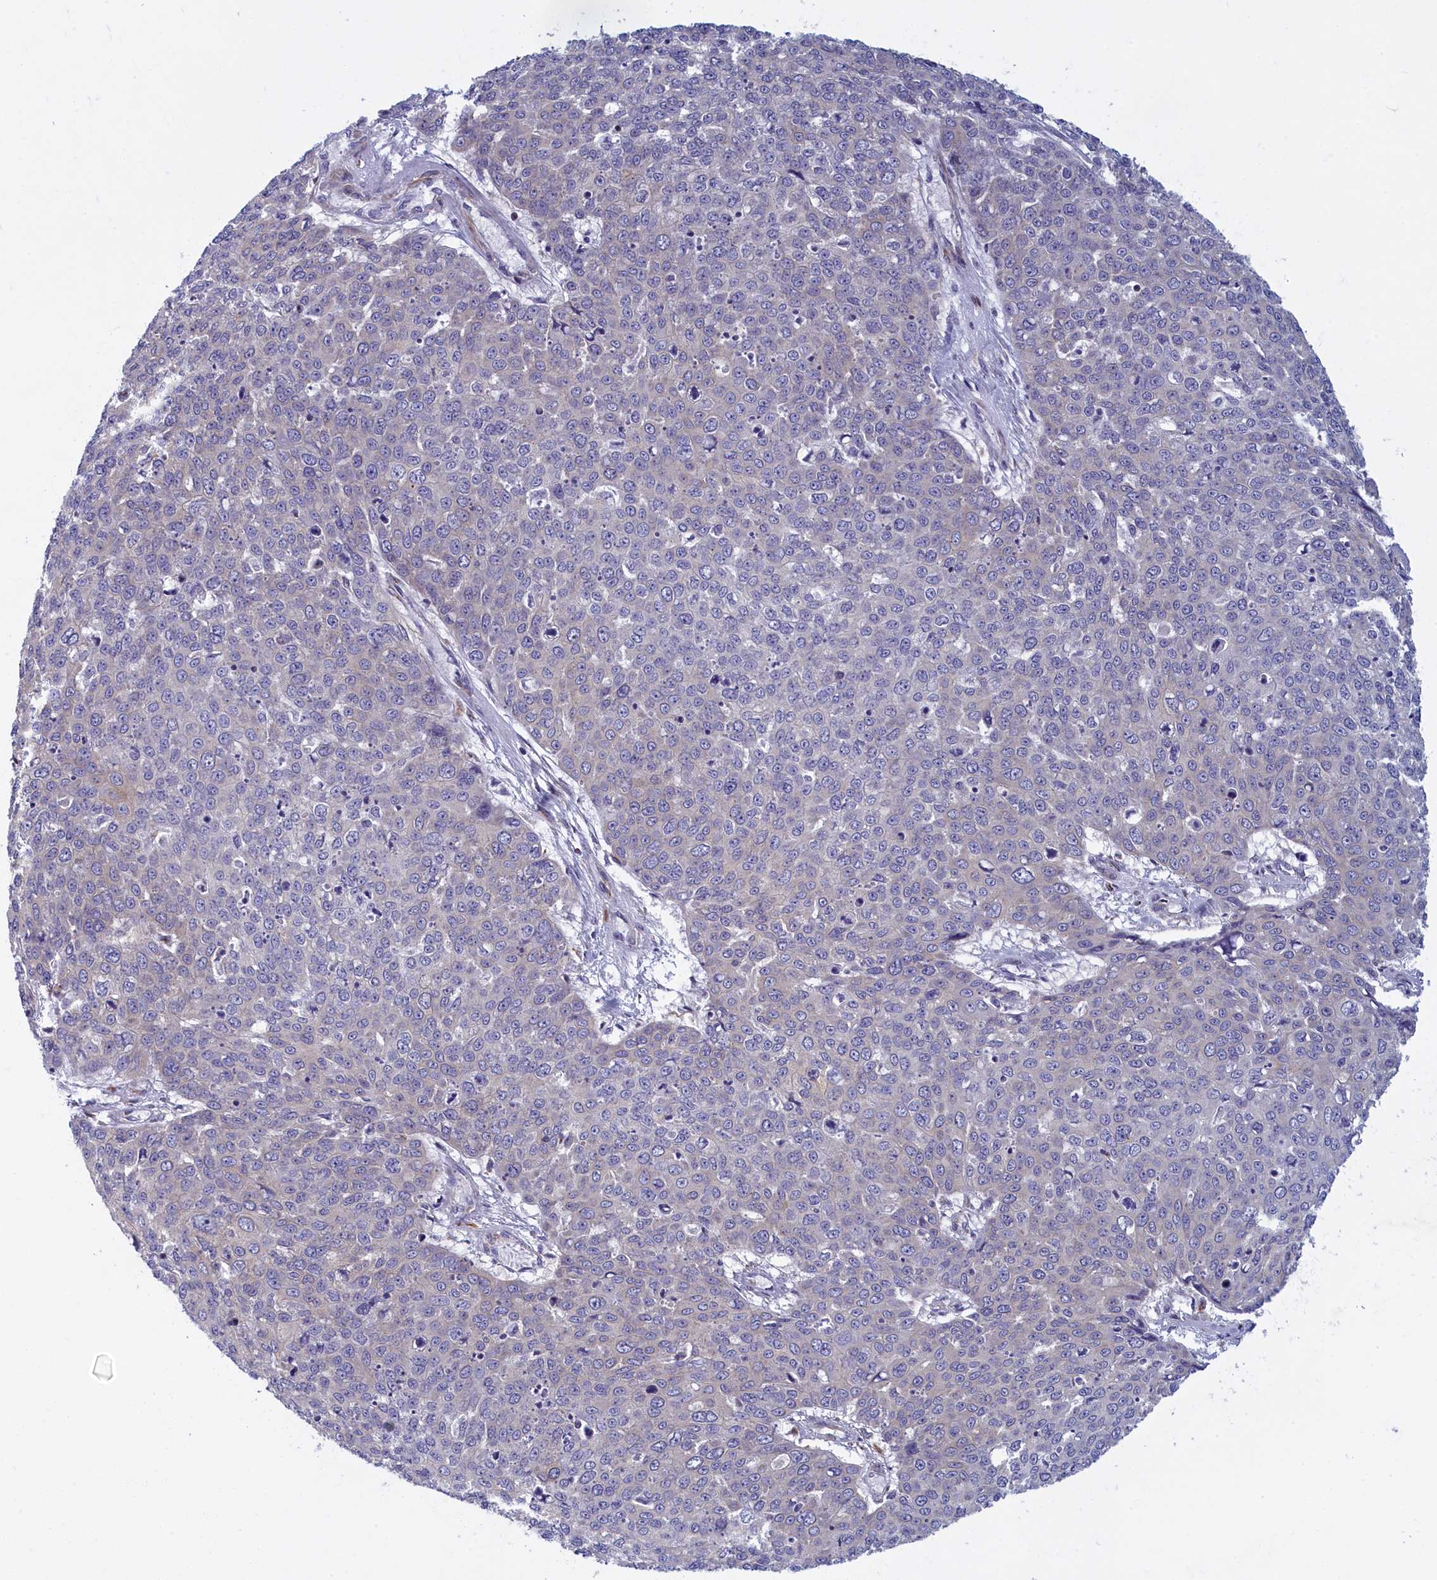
{"staining": {"intensity": "negative", "quantity": "none", "location": "none"}, "tissue": "skin cancer", "cell_type": "Tumor cells", "image_type": "cancer", "snomed": [{"axis": "morphology", "description": "Squamous cell carcinoma, NOS"}, {"axis": "topography", "description": "Skin"}], "caption": "Skin cancer was stained to show a protein in brown. There is no significant expression in tumor cells. (Brightfield microscopy of DAB (3,3'-diaminobenzidine) immunohistochemistry at high magnification).", "gene": "NOL10", "patient": {"sex": "male", "age": 71}}